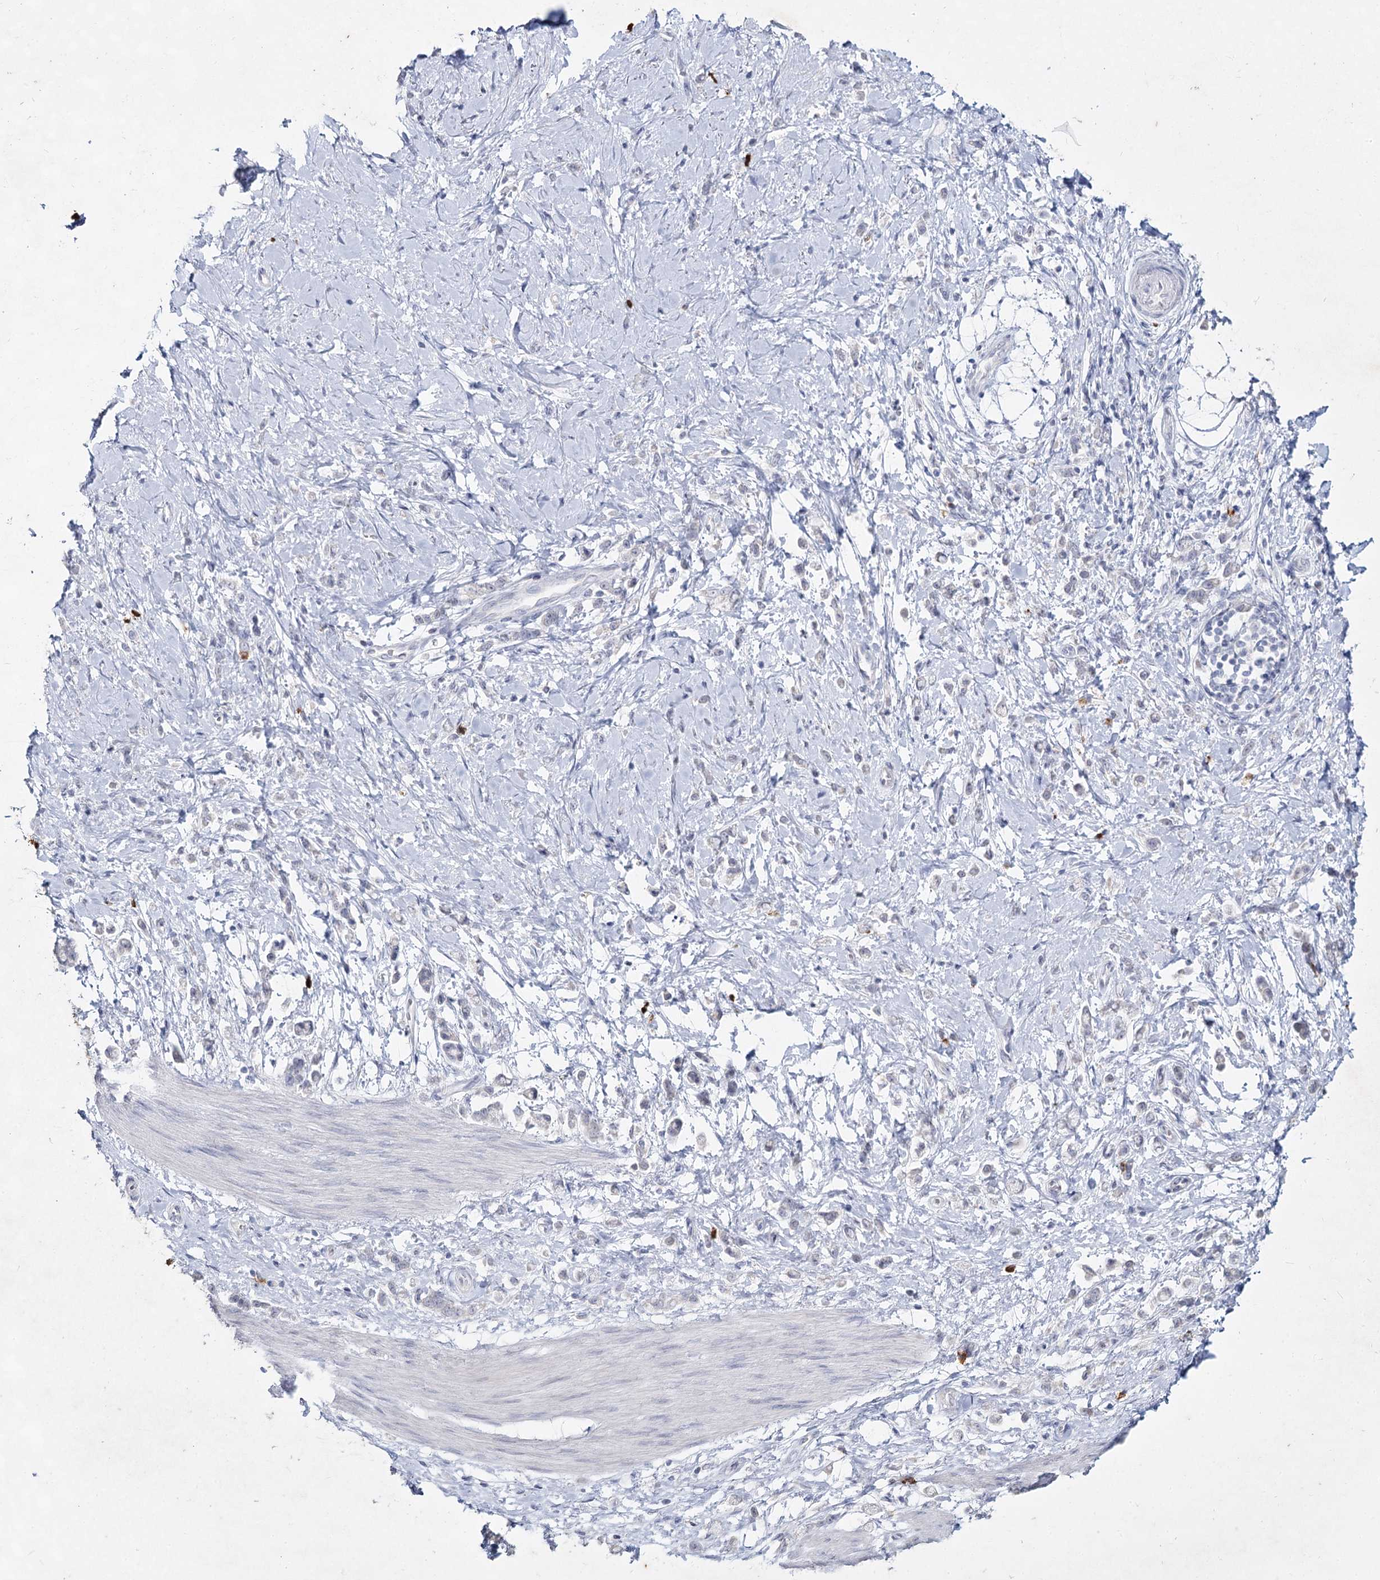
{"staining": {"intensity": "negative", "quantity": "none", "location": "none"}, "tissue": "stomach cancer", "cell_type": "Tumor cells", "image_type": "cancer", "snomed": [{"axis": "morphology", "description": "Adenocarcinoma, NOS"}, {"axis": "topography", "description": "Stomach"}], "caption": "An immunohistochemistry (IHC) image of stomach cancer (adenocarcinoma) is shown. There is no staining in tumor cells of stomach cancer (adenocarcinoma).", "gene": "CCDC73", "patient": {"sex": "female", "age": 60}}